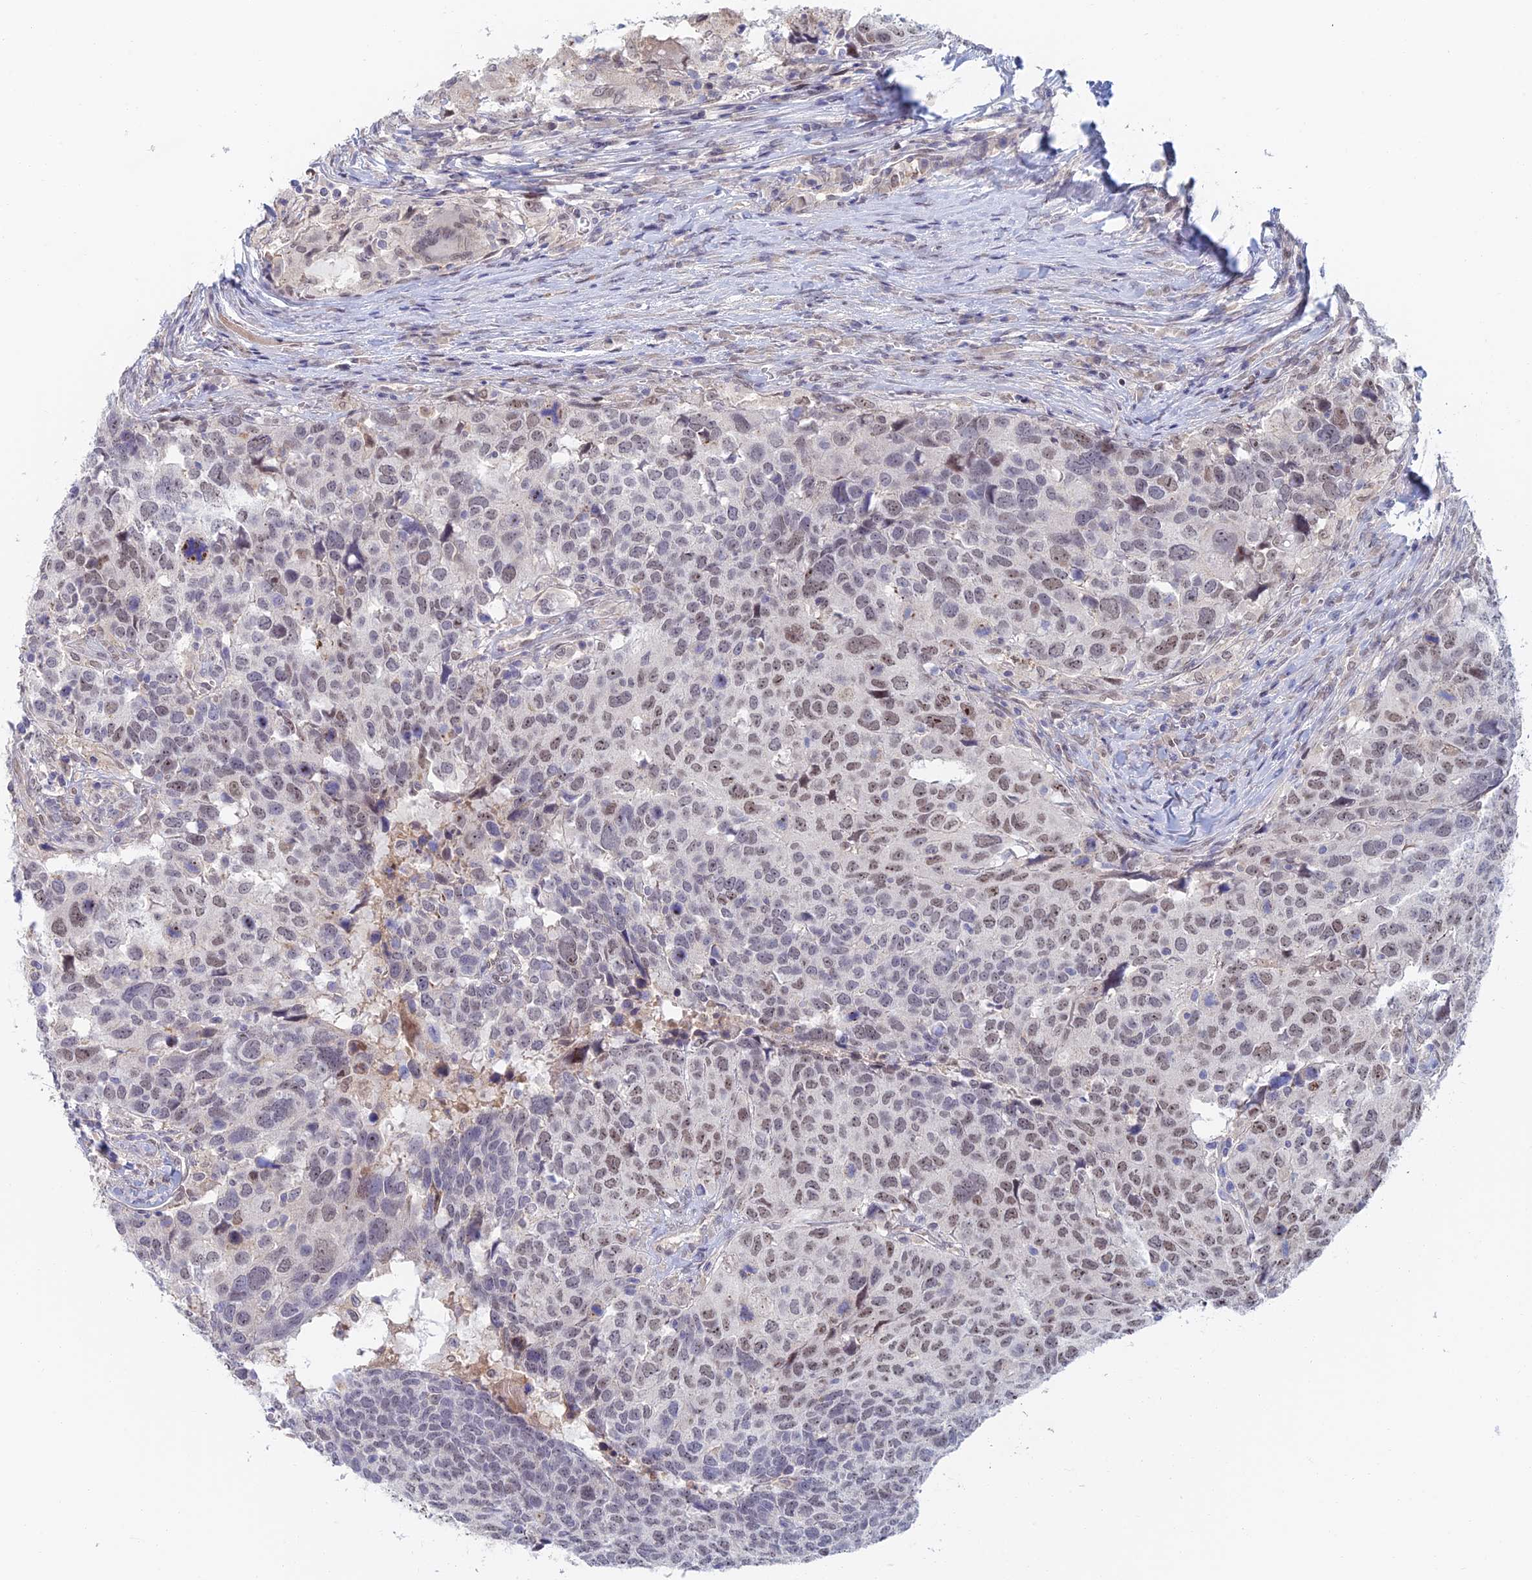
{"staining": {"intensity": "moderate", "quantity": "25%-75%", "location": "nuclear"}, "tissue": "head and neck cancer", "cell_type": "Tumor cells", "image_type": "cancer", "snomed": [{"axis": "morphology", "description": "Squamous cell carcinoma, NOS"}, {"axis": "topography", "description": "Head-Neck"}], "caption": "Immunohistochemistry of human head and neck squamous cell carcinoma exhibits medium levels of moderate nuclear positivity in approximately 25%-75% of tumor cells.", "gene": "ZUP1", "patient": {"sex": "male", "age": 66}}